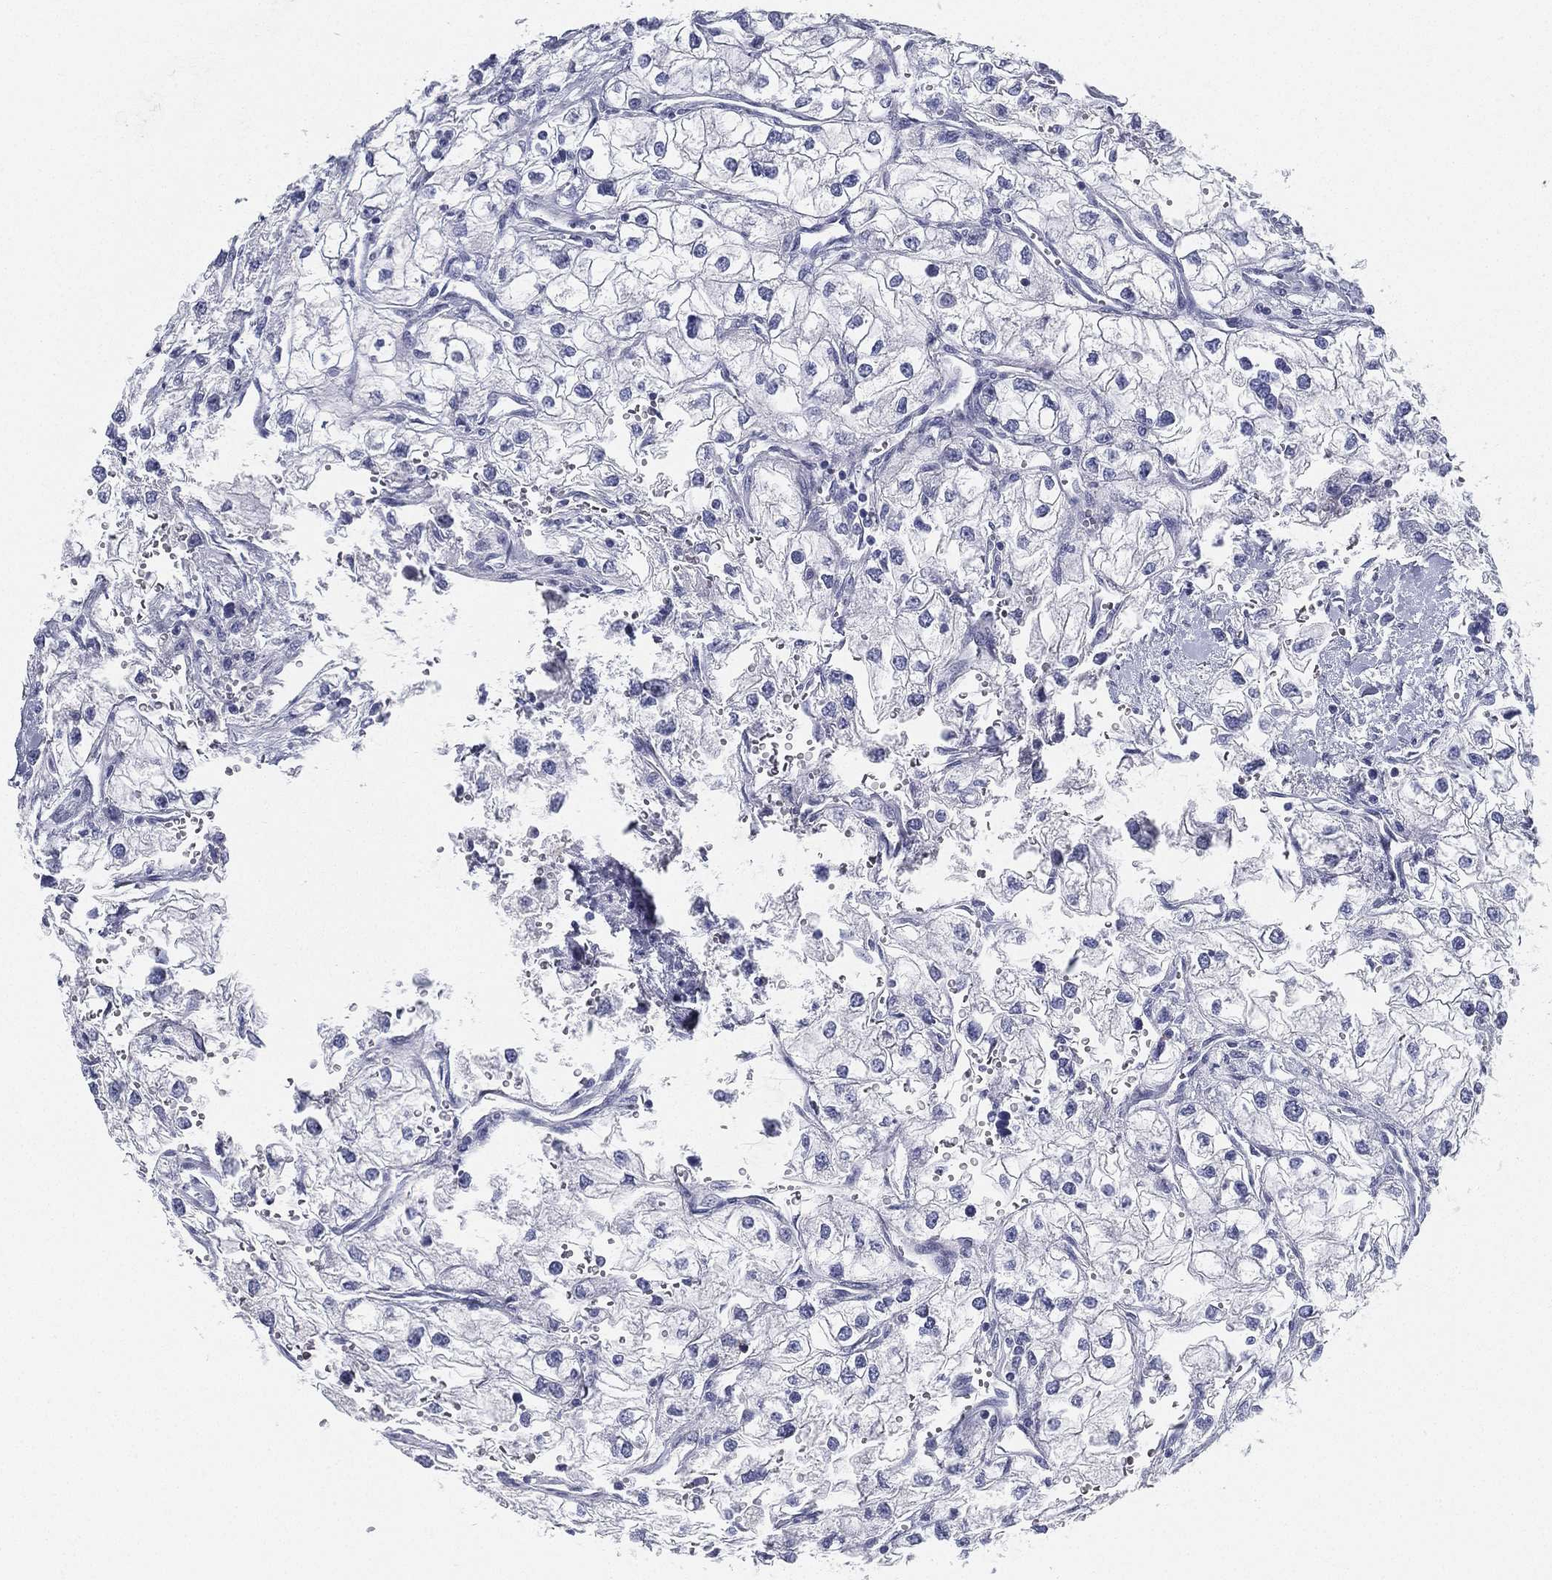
{"staining": {"intensity": "negative", "quantity": "none", "location": "none"}, "tissue": "renal cancer", "cell_type": "Tumor cells", "image_type": "cancer", "snomed": [{"axis": "morphology", "description": "Adenocarcinoma, NOS"}, {"axis": "topography", "description": "Kidney"}], "caption": "Immunohistochemical staining of human adenocarcinoma (renal) demonstrates no significant staining in tumor cells. (DAB (3,3'-diaminobenzidine) immunohistochemistry (IHC) with hematoxylin counter stain).", "gene": "SPPL2C", "patient": {"sex": "male", "age": 59}}